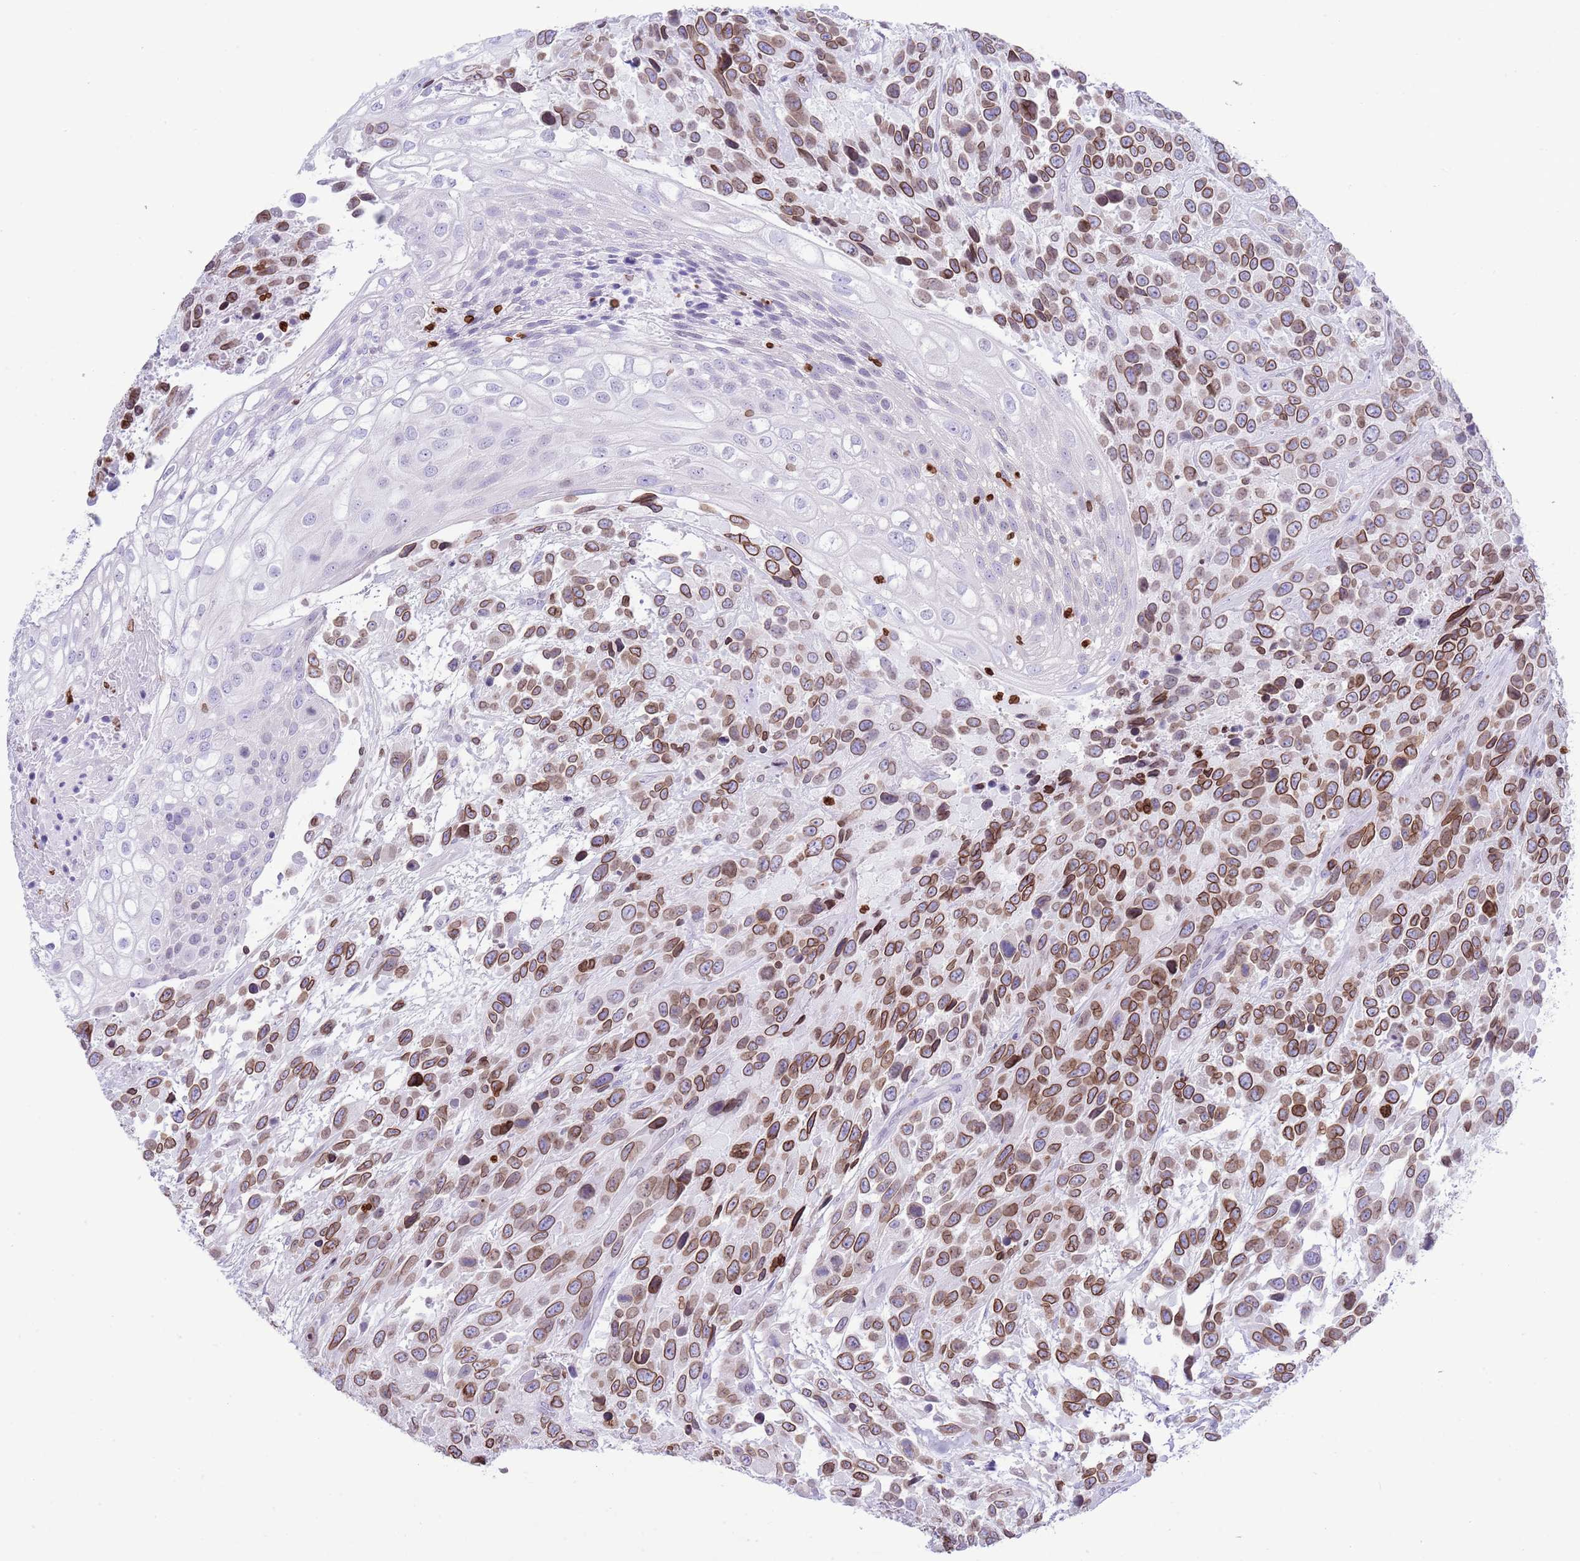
{"staining": {"intensity": "strong", "quantity": ">75%", "location": "cytoplasmic/membranous,nuclear"}, "tissue": "urothelial cancer", "cell_type": "Tumor cells", "image_type": "cancer", "snomed": [{"axis": "morphology", "description": "Urothelial carcinoma, High grade"}, {"axis": "topography", "description": "Urinary bladder"}], "caption": "This image shows urothelial carcinoma (high-grade) stained with immunohistochemistry (IHC) to label a protein in brown. The cytoplasmic/membranous and nuclear of tumor cells show strong positivity for the protein. Nuclei are counter-stained blue.", "gene": "LBR", "patient": {"sex": "female", "age": 70}}